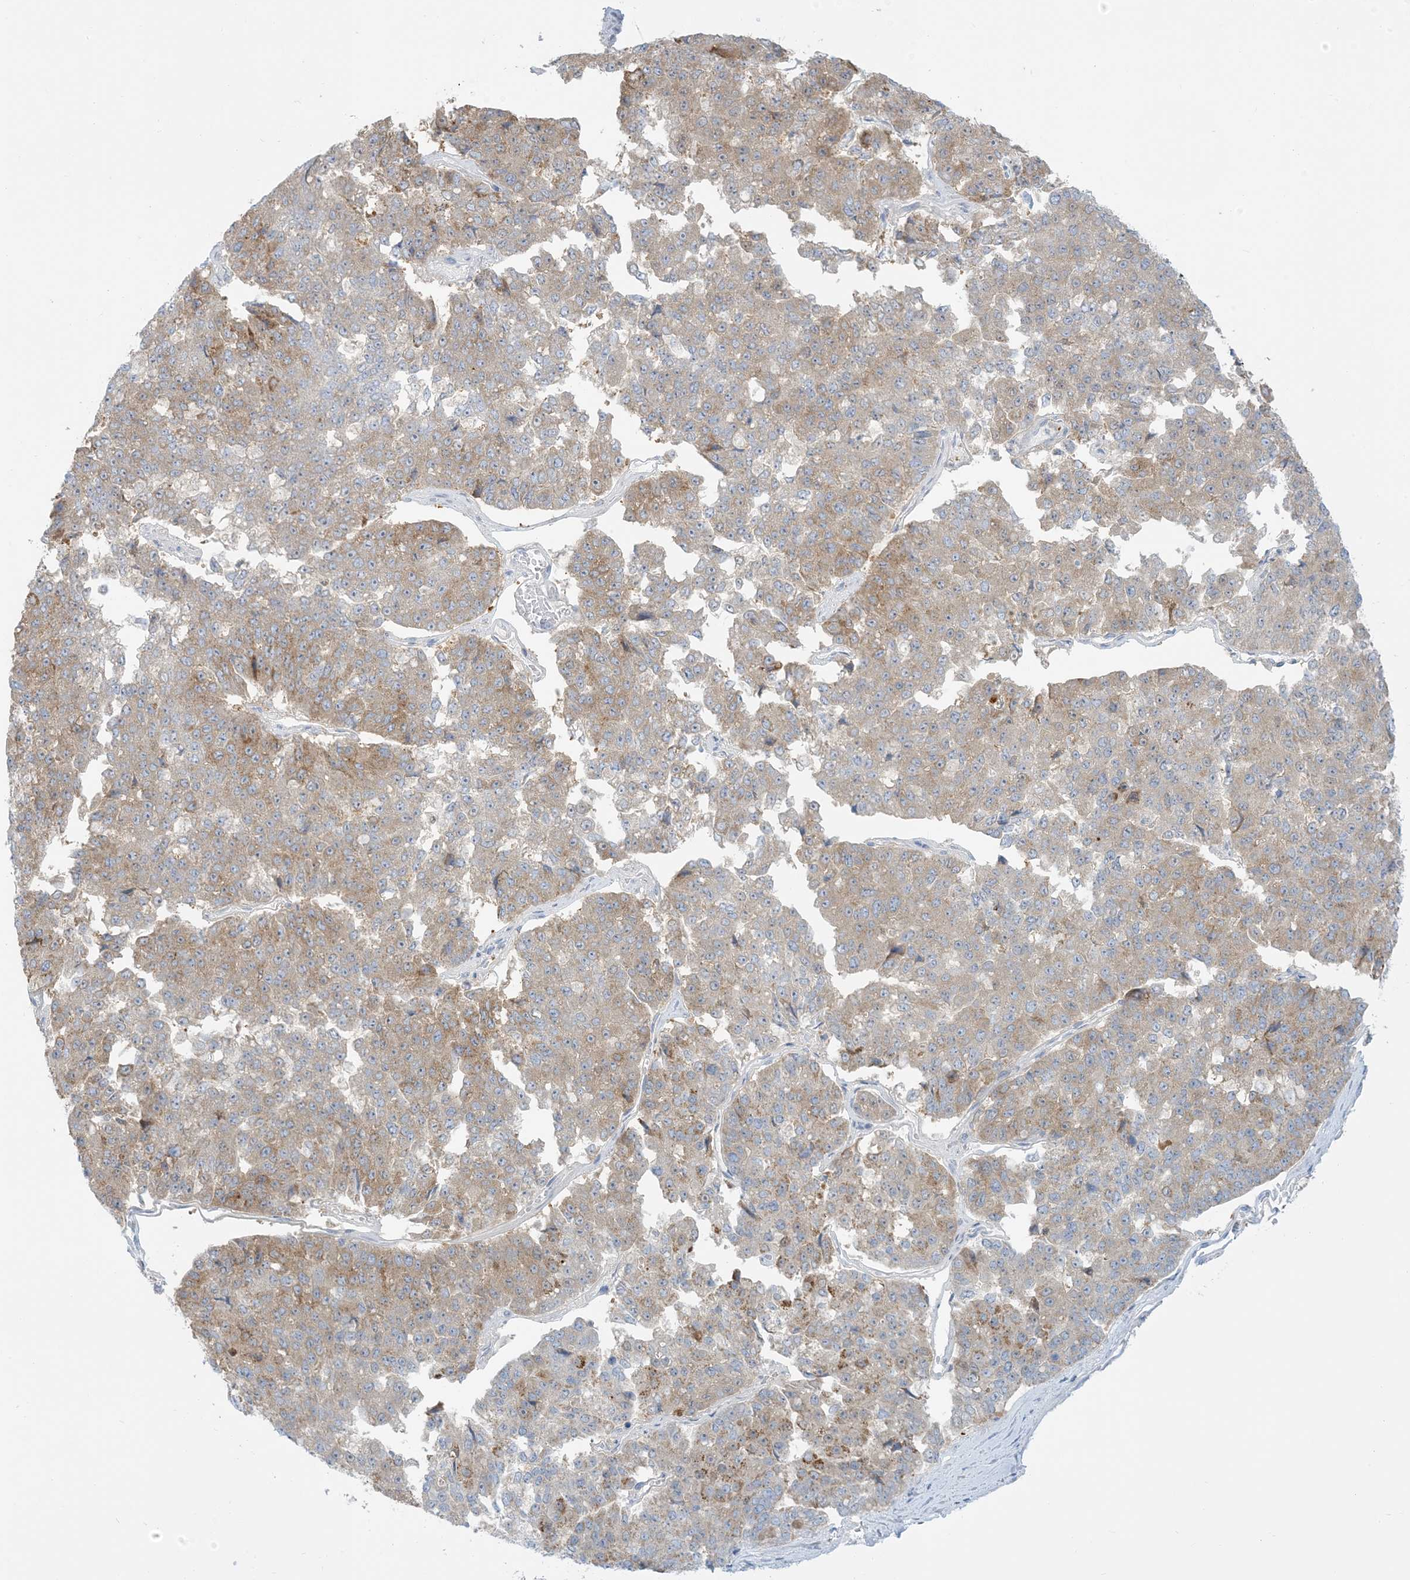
{"staining": {"intensity": "weak", "quantity": "25%-75%", "location": "cytoplasmic/membranous"}, "tissue": "pancreatic cancer", "cell_type": "Tumor cells", "image_type": "cancer", "snomed": [{"axis": "morphology", "description": "Adenocarcinoma, NOS"}, {"axis": "topography", "description": "Pancreas"}], "caption": "Immunohistochemical staining of adenocarcinoma (pancreatic) reveals low levels of weak cytoplasmic/membranous positivity in approximately 25%-75% of tumor cells. The staining is performed using DAB brown chromogen to label protein expression. The nuclei are counter-stained blue using hematoxylin.", "gene": "ZDHHC4", "patient": {"sex": "male", "age": 50}}